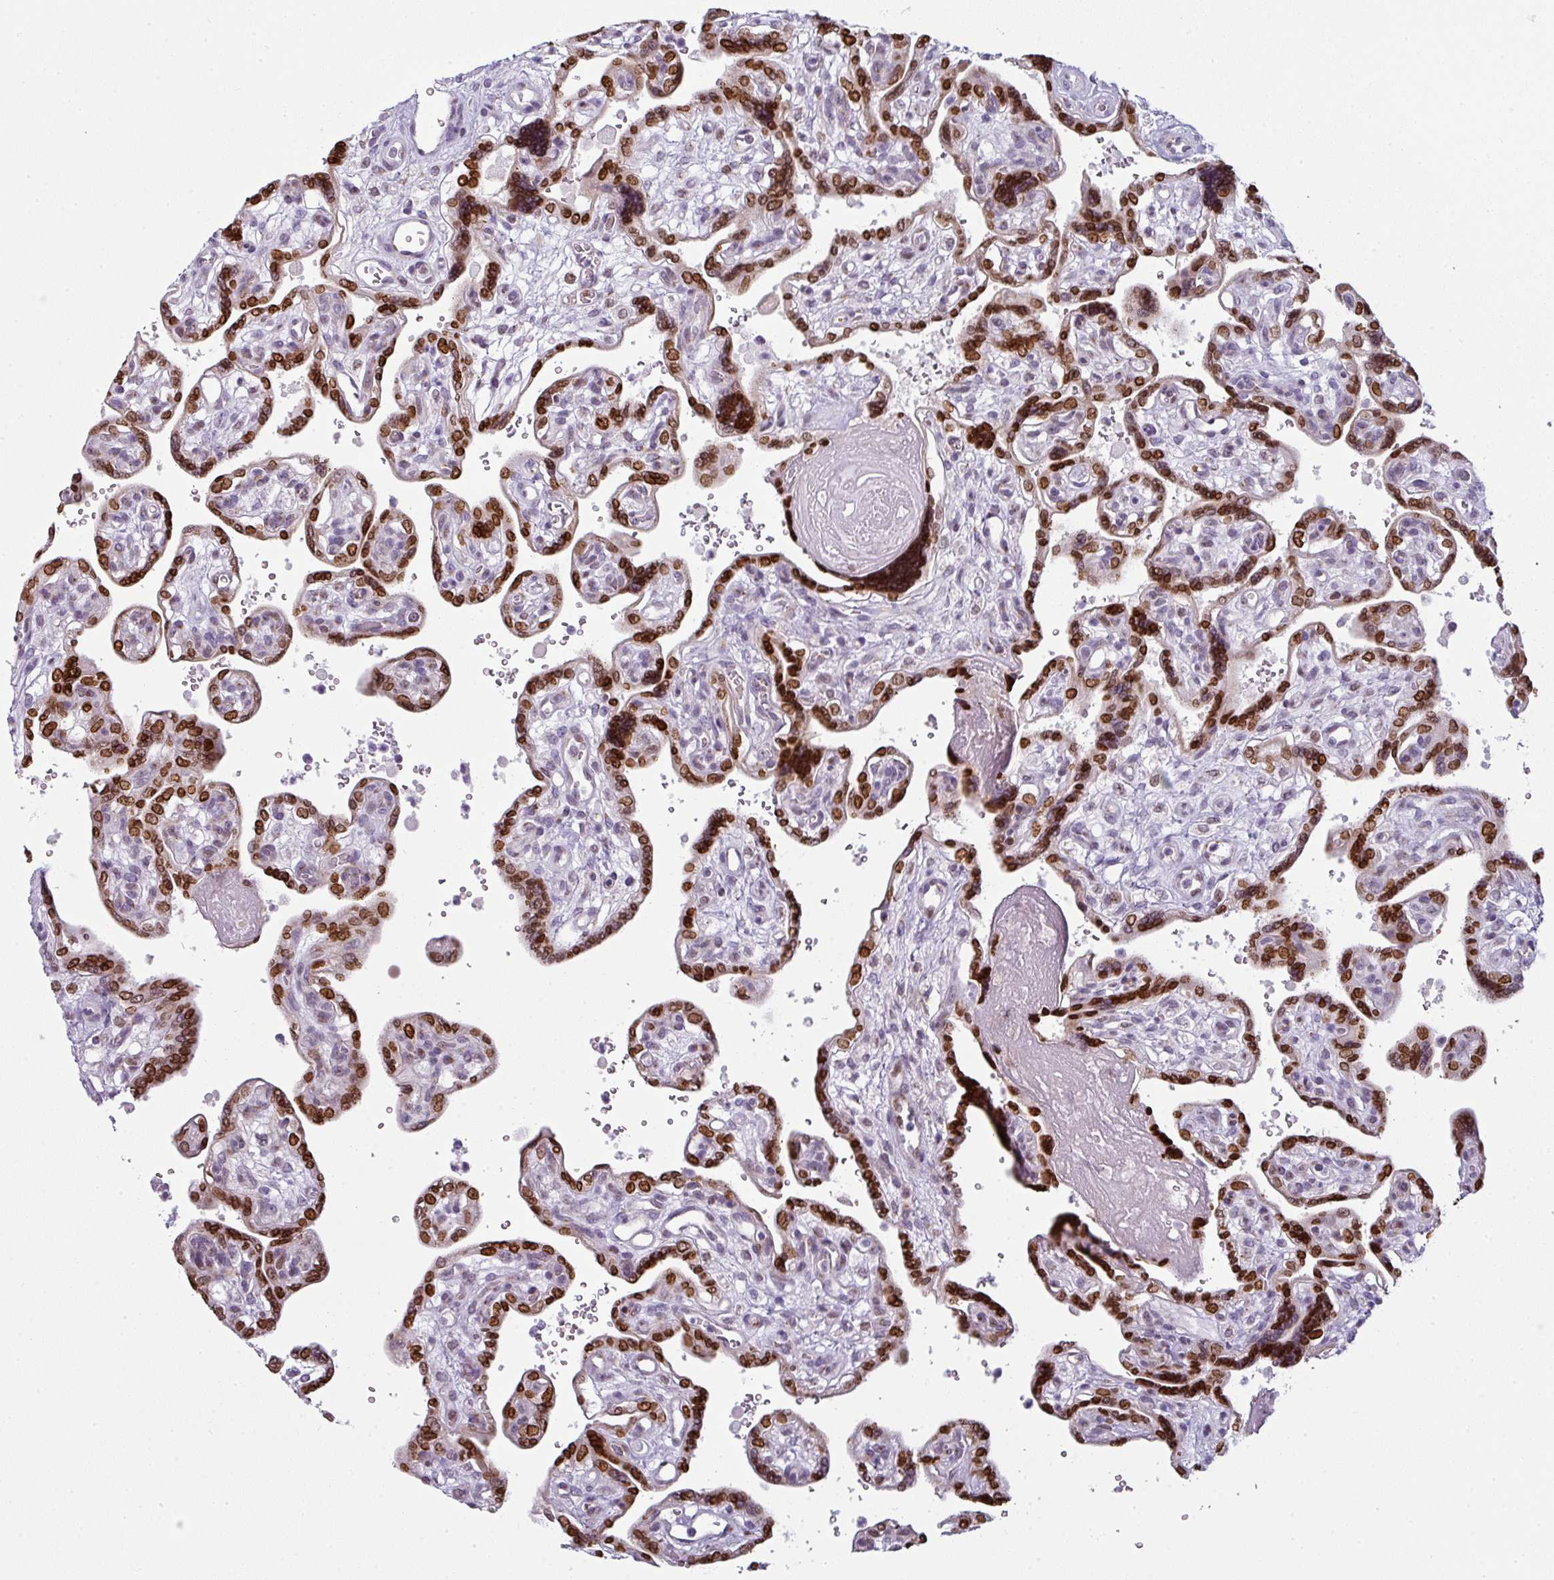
{"staining": {"intensity": "moderate", "quantity": ">75%", "location": "nuclear"}, "tissue": "placenta", "cell_type": "Decidual cells", "image_type": "normal", "snomed": [{"axis": "morphology", "description": "Normal tissue, NOS"}, {"axis": "topography", "description": "Placenta"}], "caption": "Immunohistochemical staining of unremarkable human placenta exhibits >75% levels of moderate nuclear protein expression in about >75% of decidual cells. Nuclei are stained in blue.", "gene": "SYT8", "patient": {"sex": "female", "age": 39}}